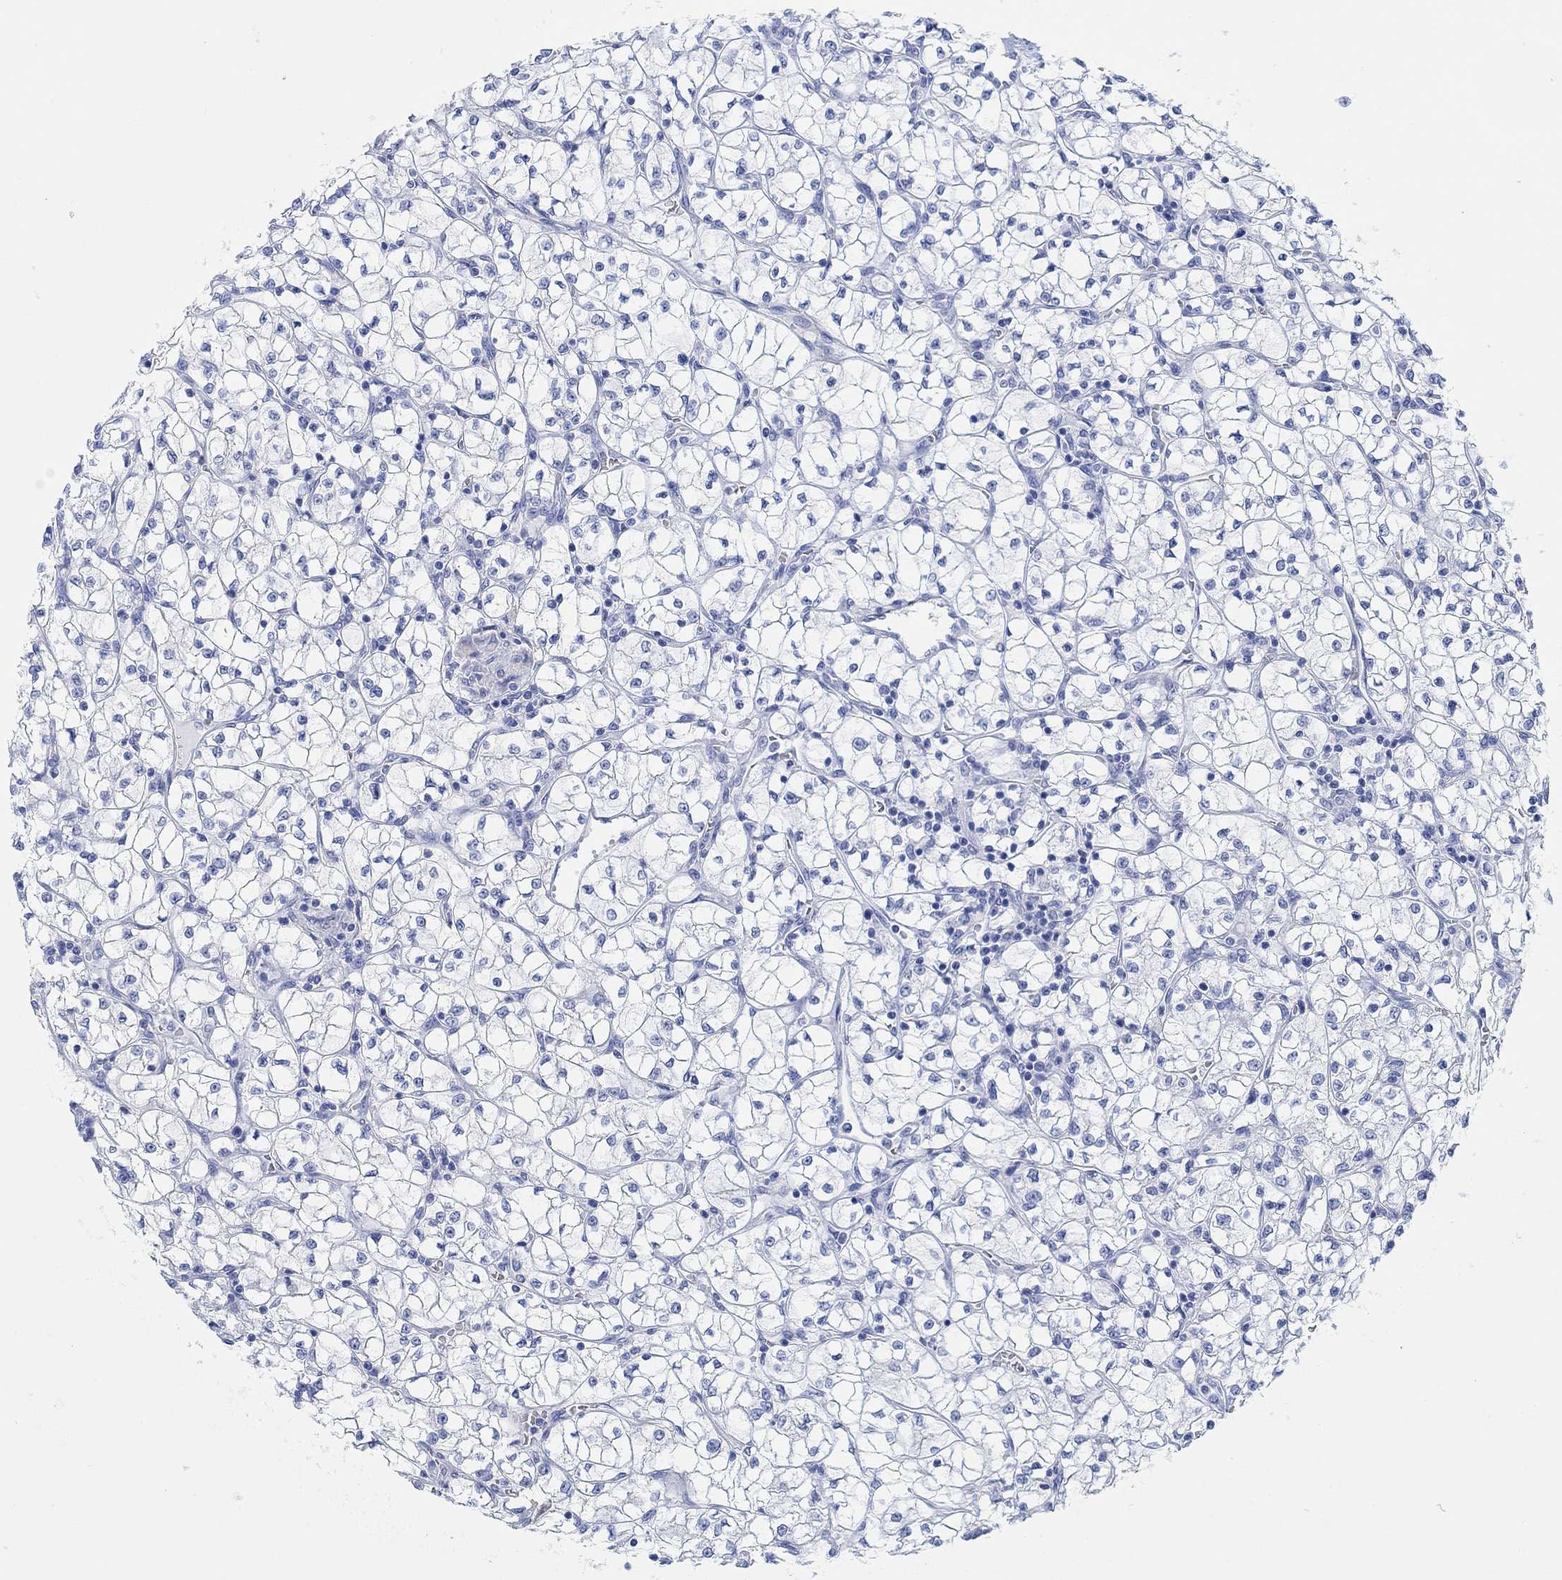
{"staining": {"intensity": "negative", "quantity": "none", "location": "none"}, "tissue": "renal cancer", "cell_type": "Tumor cells", "image_type": "cancer", "snomed": [{"axis": "morphology", "description": "Adenocarcinoma, NOS"}, {"axis": "topography", "description": "Kidney"}], "caption": "Tumor cells are negative for protein expression in human renal cancer. (DAB (3,3'-diaminobenzidine) immunohistochemistry with hematoxylin counter stain).", "gene": "ANKRD33", "patient": {"sex": "female", "age": 64}}